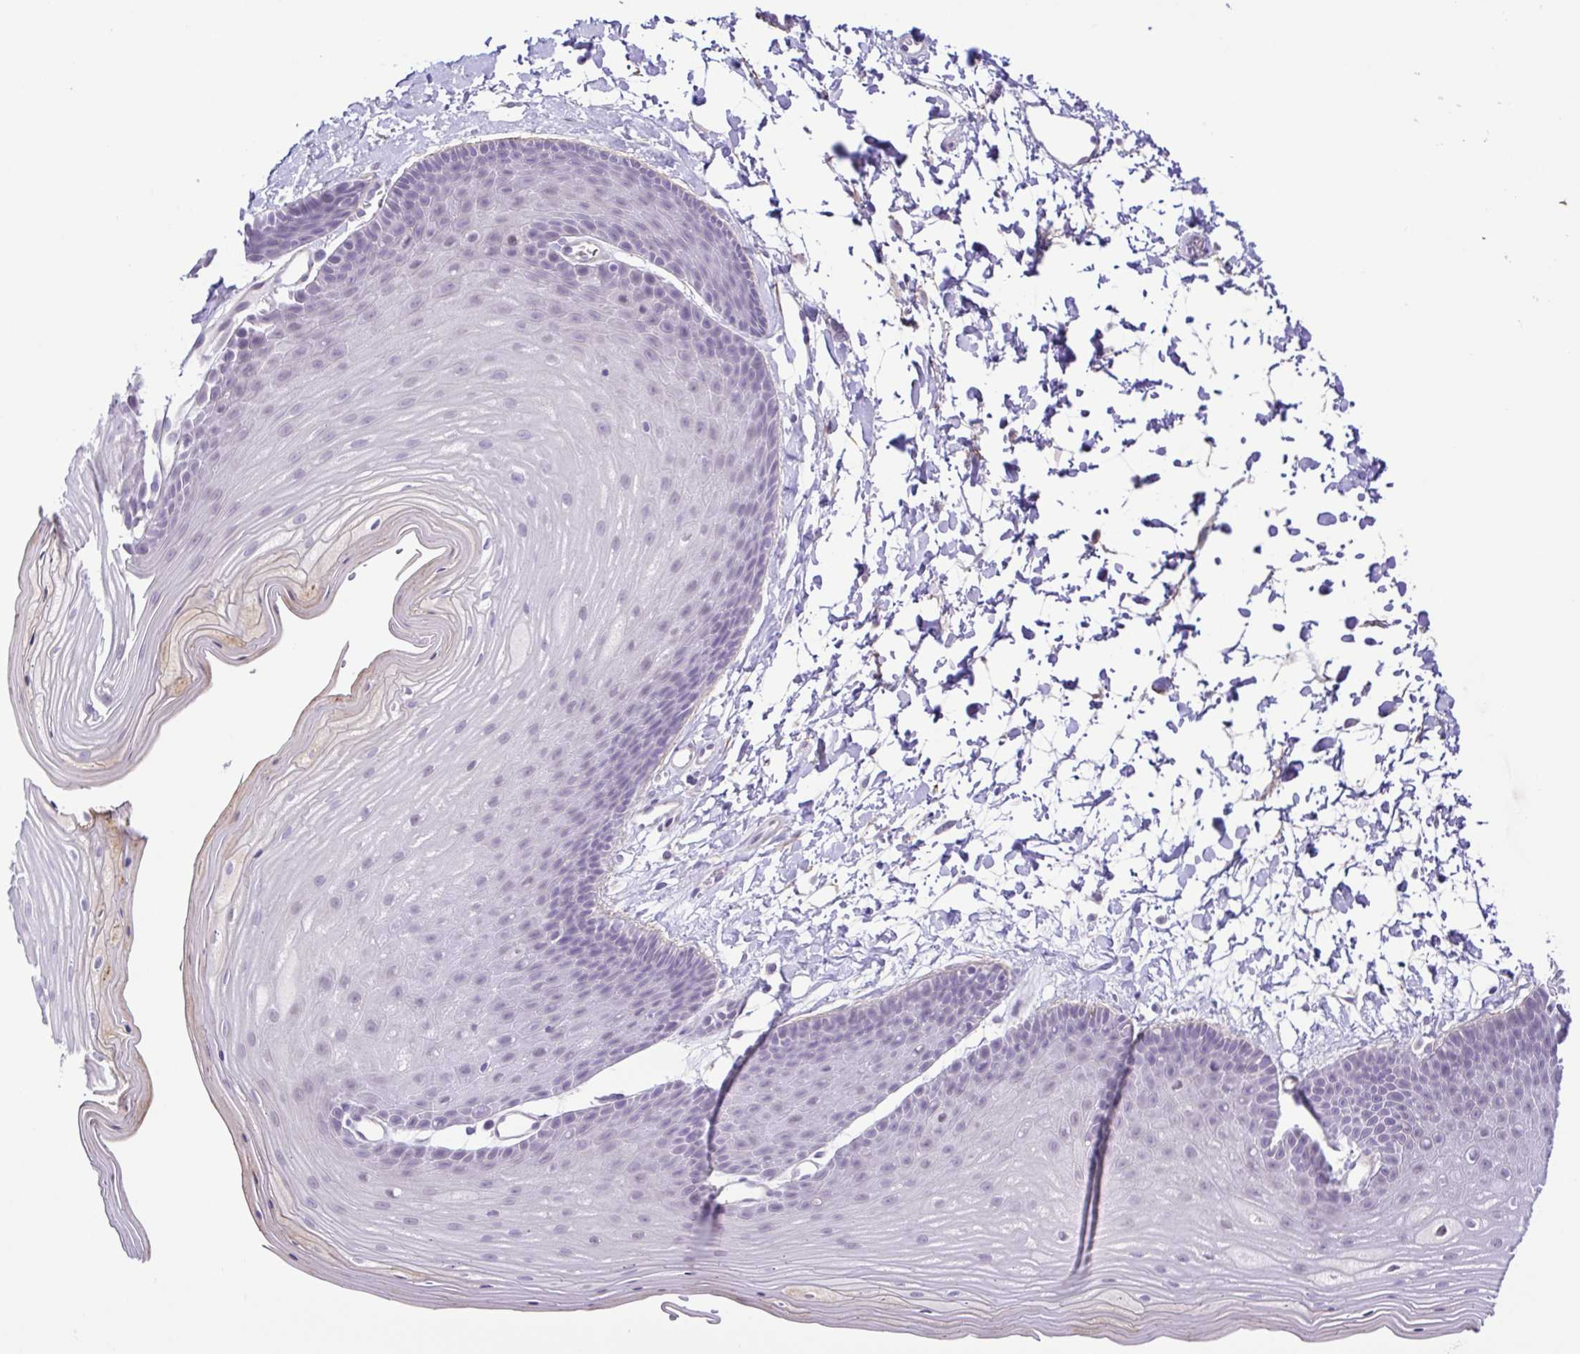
{"staining": {"intensity": "moderate", "quantity": "<25%", "location": "cytoplasmic/membranous,nuclear"}, "tissue": "skin", "cell_type": "Epidermal cells", "image_type": "normal", "snomed": [{"axis": "morphology", "description": "Normal tissue, NOS"}, {"axis": "topography", "description": "Anal"}], "caption": "IHC image of benign skin: skin stained using IHC displays low levels of moderate protein expression localized specifically in the cytoplasmic/membranous,nuclear of epidermal cells, appearing as a cytoplasmic/membranous,nuclear brown color.", "gene": "DCLK2", "patient": {"sex": "male", "age": 53}}